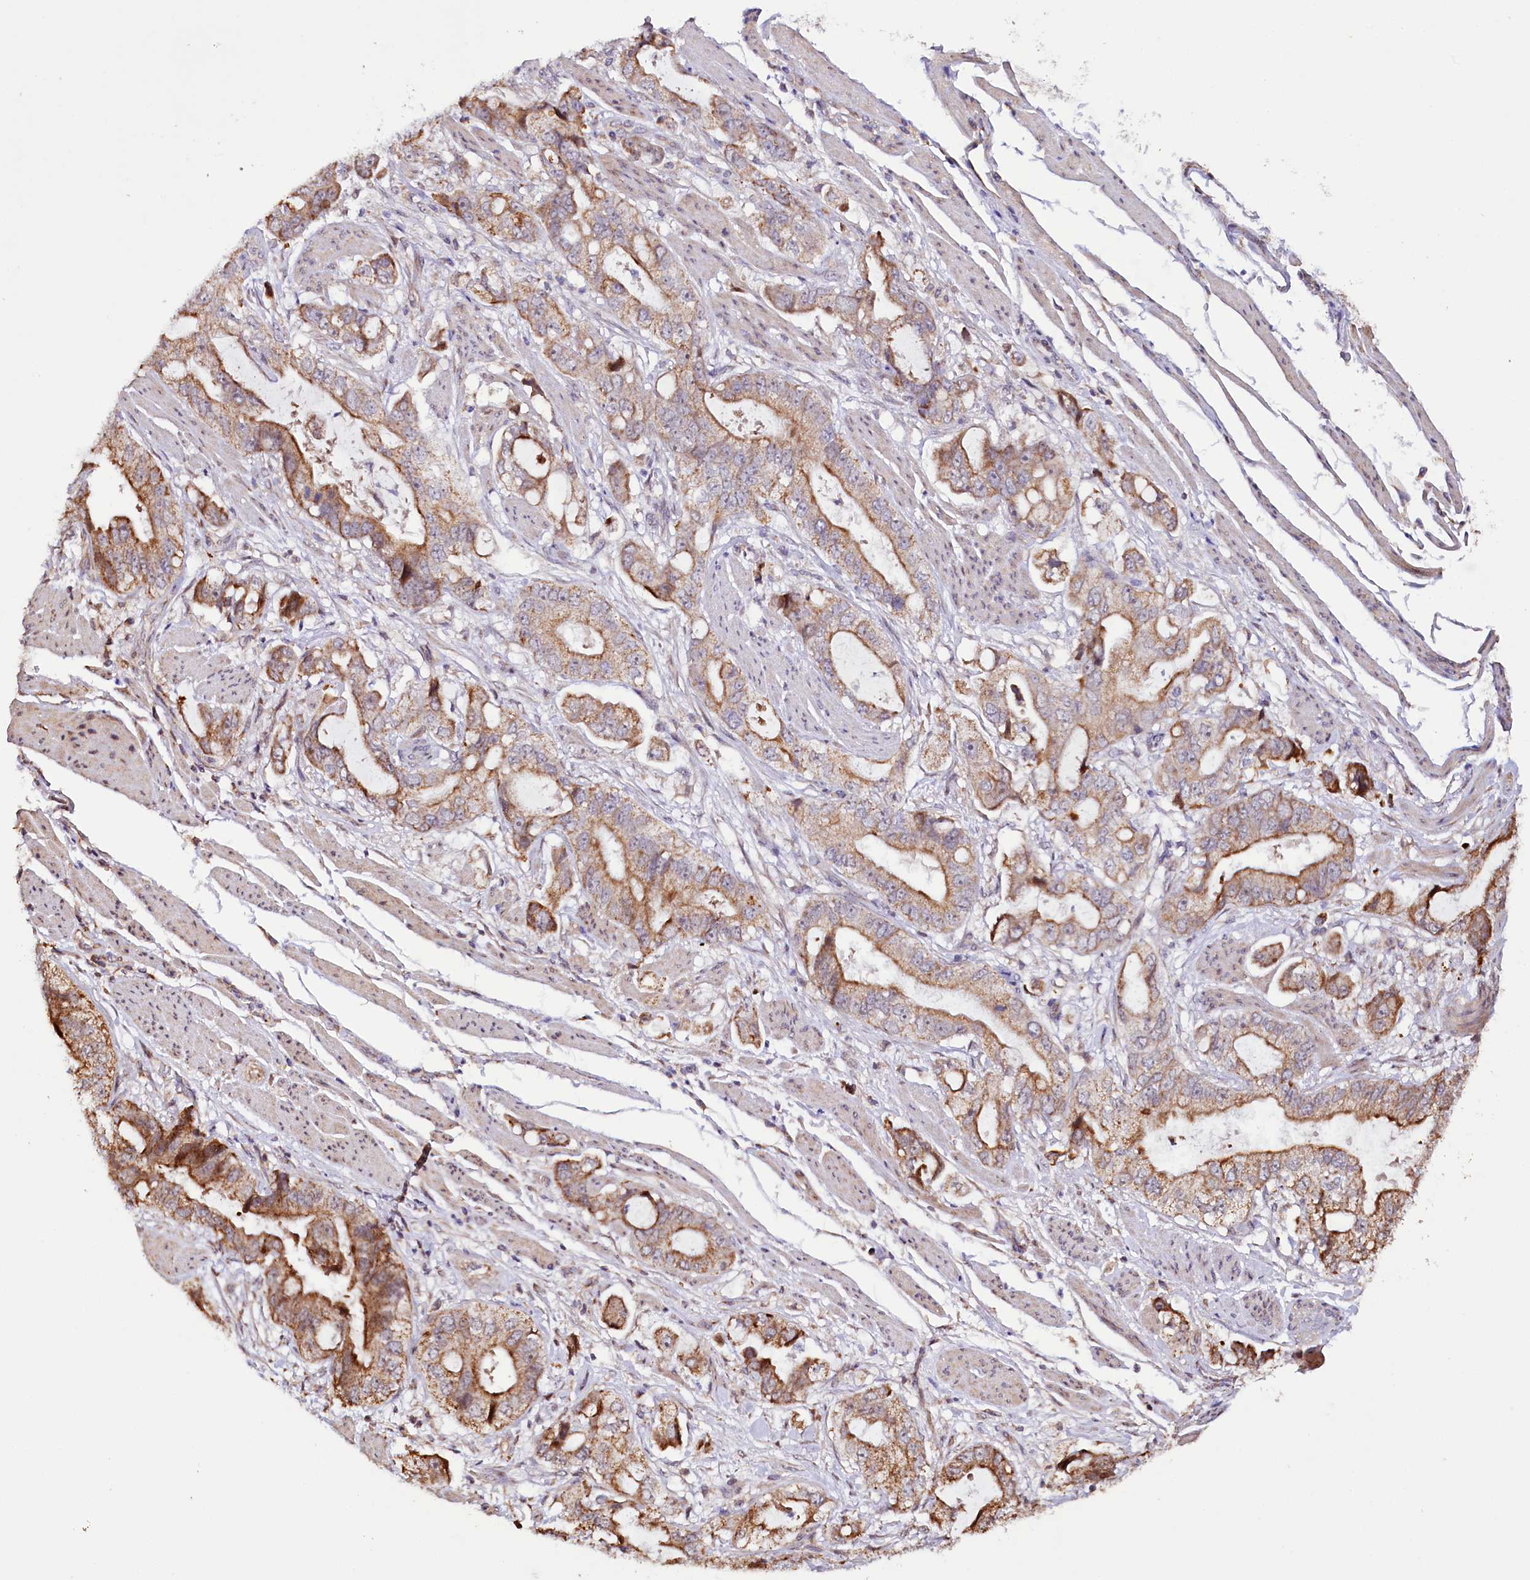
{"staining": {"intensity": "moderate", "quantity": ">75%", "location": "cytoplasmic/membranous"}, "tissue": "stomach cancer", "cell_type": "Tumor cells", "image_type": "cancer", "snomed": [{"axis": "morphology", "description": "Adenocarcinoma, NOS"}, {"axis": "topography", "description": "Stomach"}], "caption": "Stomach adenocarcinoma was stained to show a protein in brown. There is medium levels of moderate cytoplasmic/membranous positivity in approximately >75% of tumor cells.", "gene": "ST7", "patient": {"sex": "male", "age": 62}}